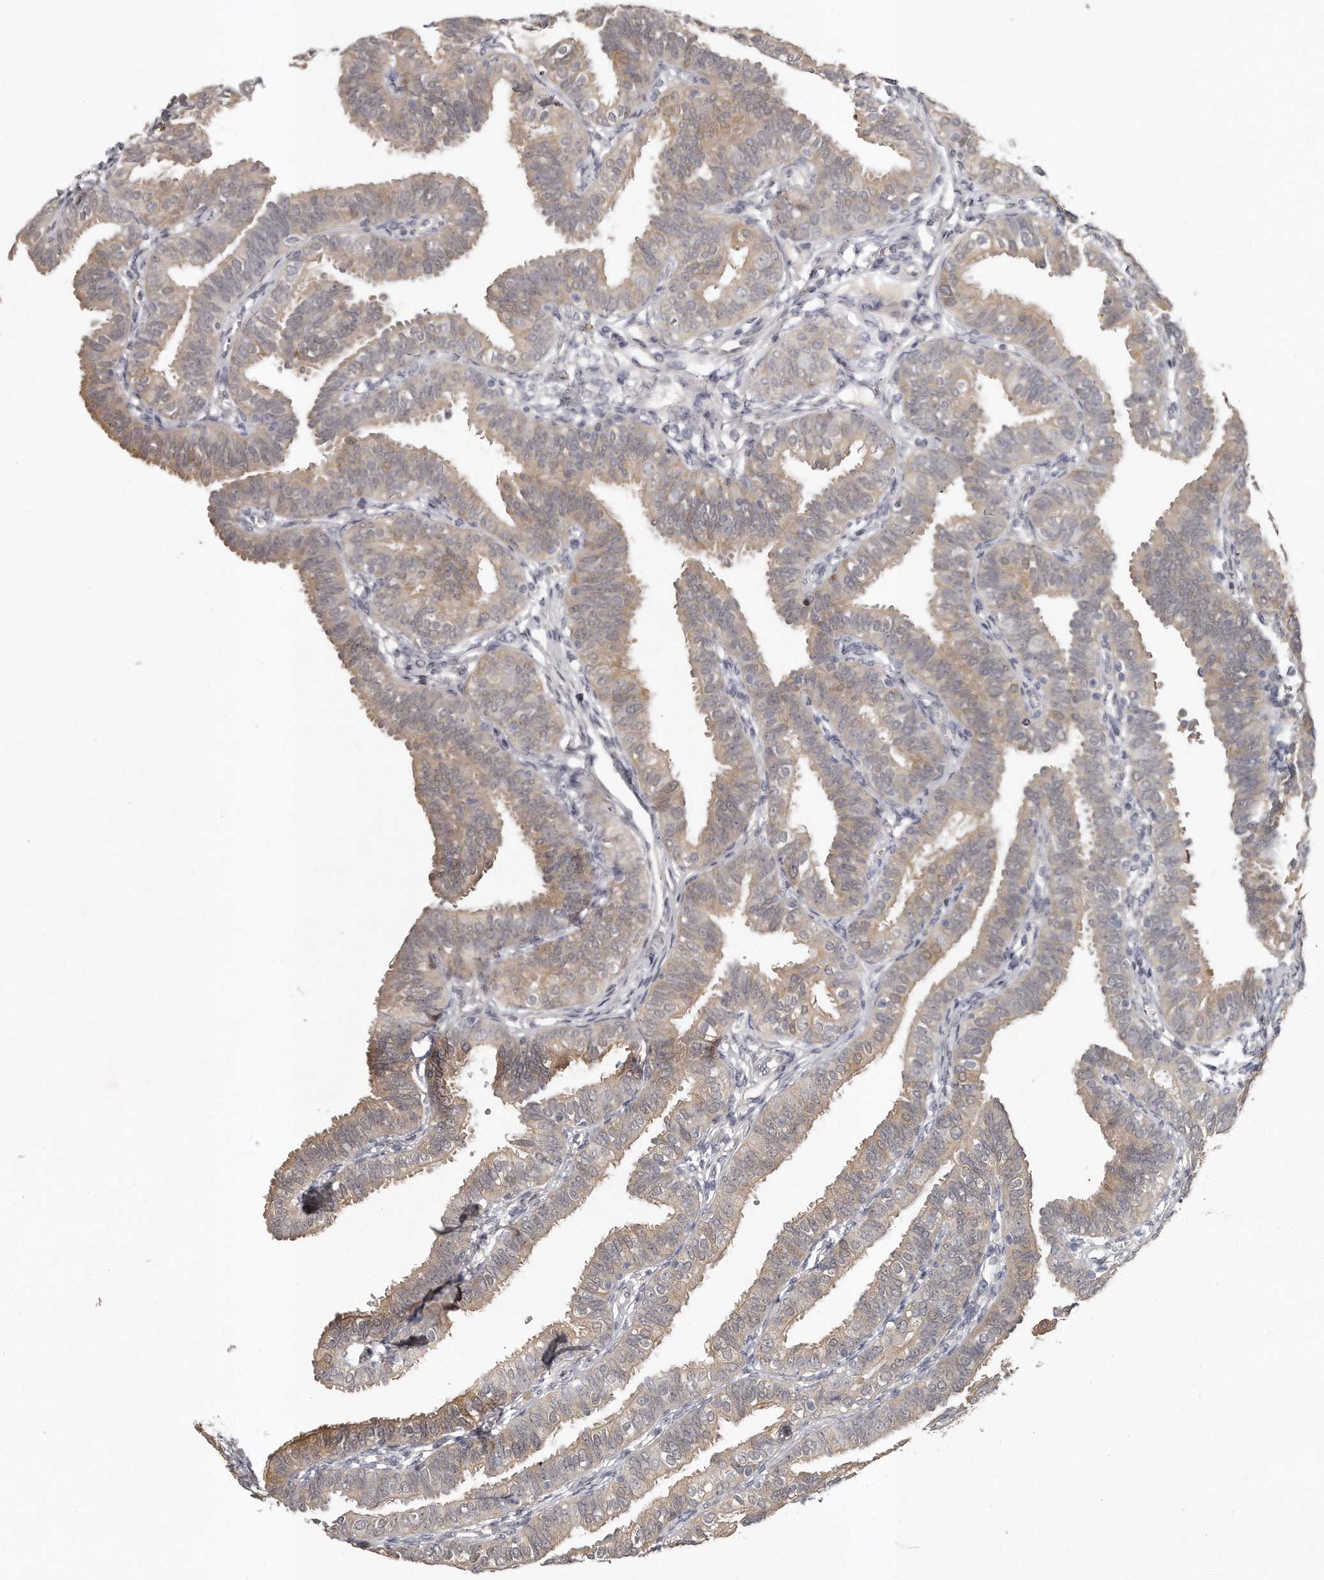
{"staining": {"intensity": "weak", "quantity": ">75%", "location": "cytoplasmic/membranous"}, "tissue": "fallopian tube", "cell_type": "Glandular cells", "image_type": "normal", "snomed": [{"axis": "morphology", "description": "Normal tissue, NOS"}, {"axis": "topography", "description": "Fallopian tube"}], "caption": "Immunohistochemical staining of benign human fallopian tube demonstrates weak cytoplasmic/membranous protein expression in about >75% of glandular cells. (IHC, brightfield microscopy, high magnification).", "gene": "GGCT", "patient": {"sex": "female", "age": 35}}